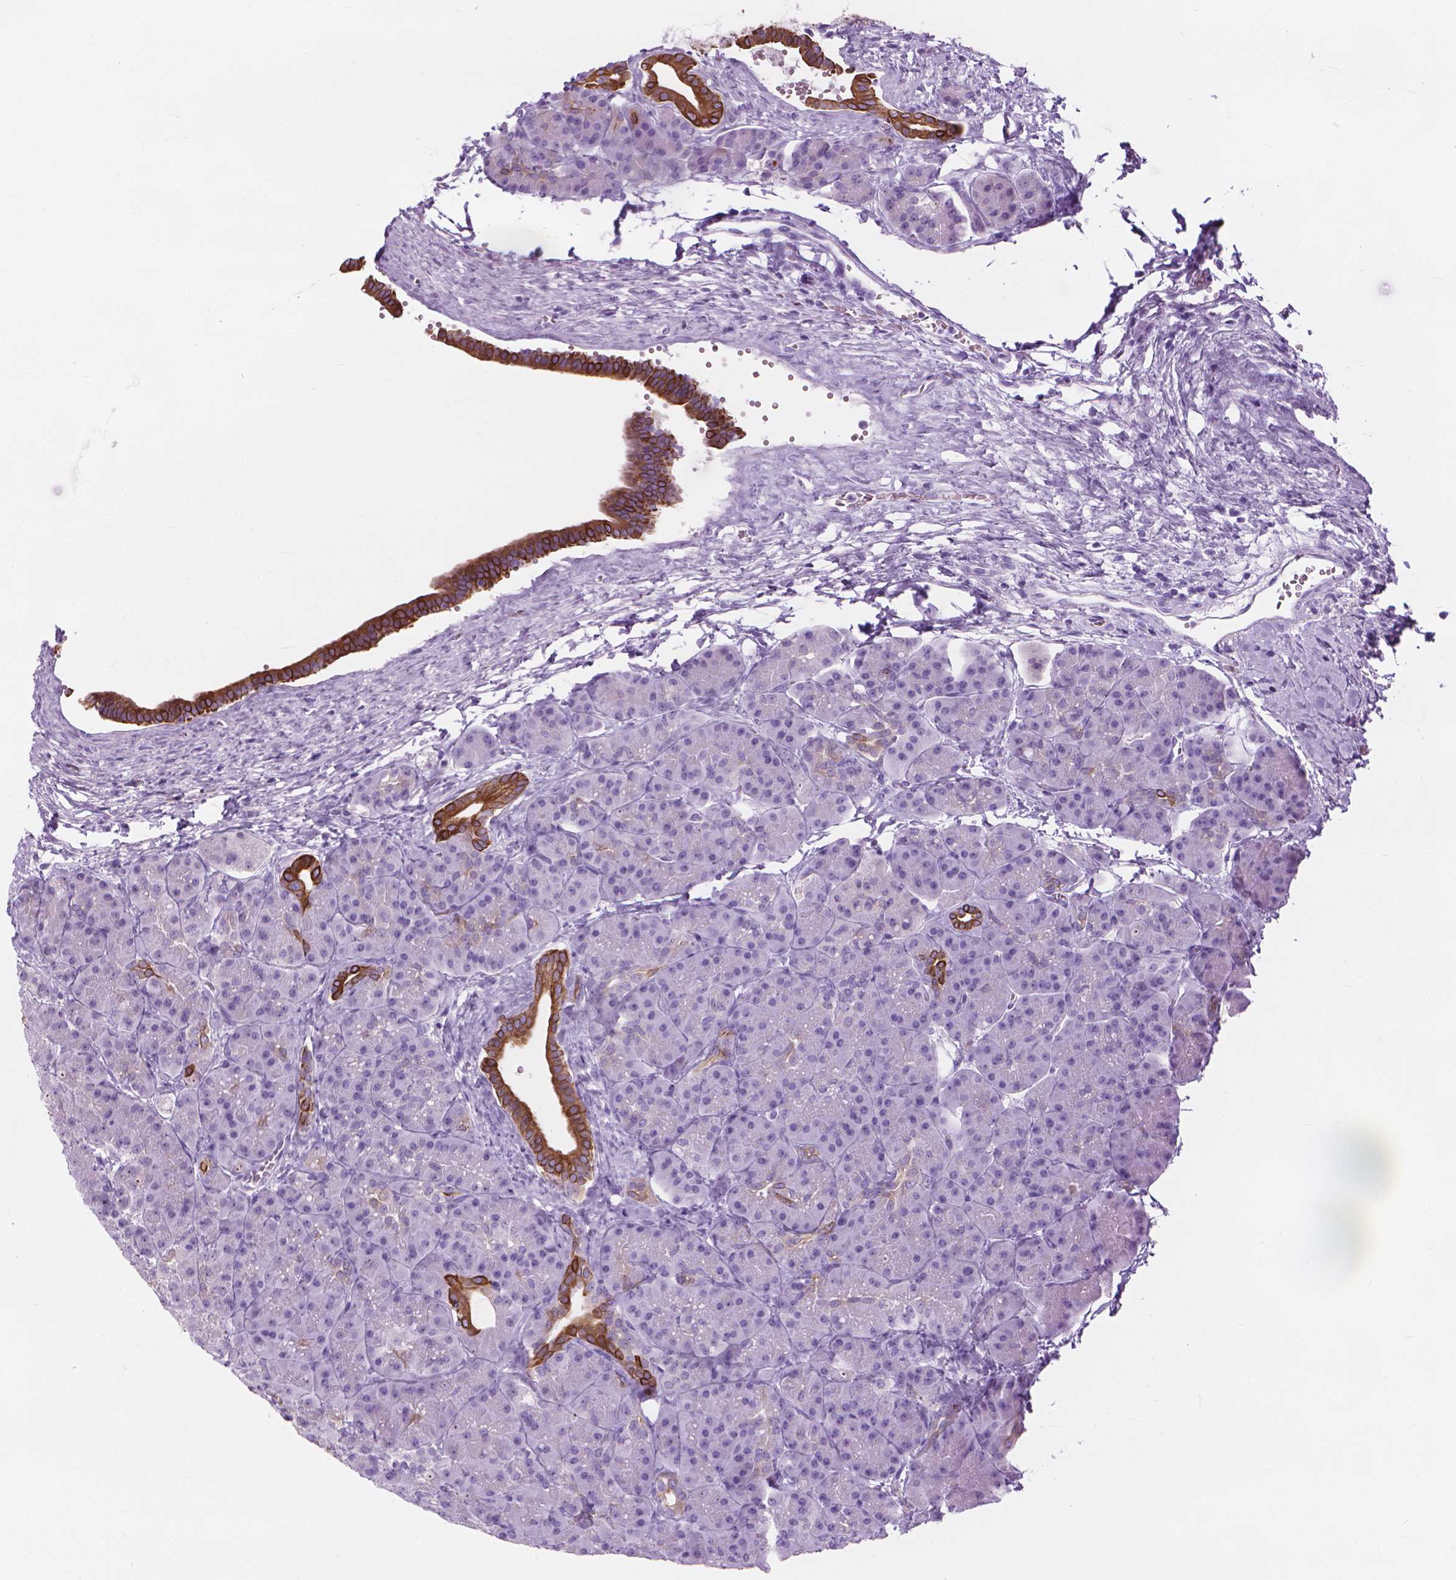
{"staining": {"intensity": "strong", "quantity": "<25%", "location": "cytoplasmic/membranous"}, "tissue": "pancreas", "cell_type": "Exocrine glandular cells", "image_type": "normal", "snomed": [{"axis": "morphology", "description": "Normal tissue, NOS"}, {"axis": "topography", "description": "Pancreas"}], "caption": "An image showing strong cytoplasmic/membranous positivity in approximately <25% of exocrine glandular cells in unremarkable pancreas, as visualized by brown immunohistochemical staining.", "gene": "HTR2B", "patient": {"sex": "male", "age": 57}}